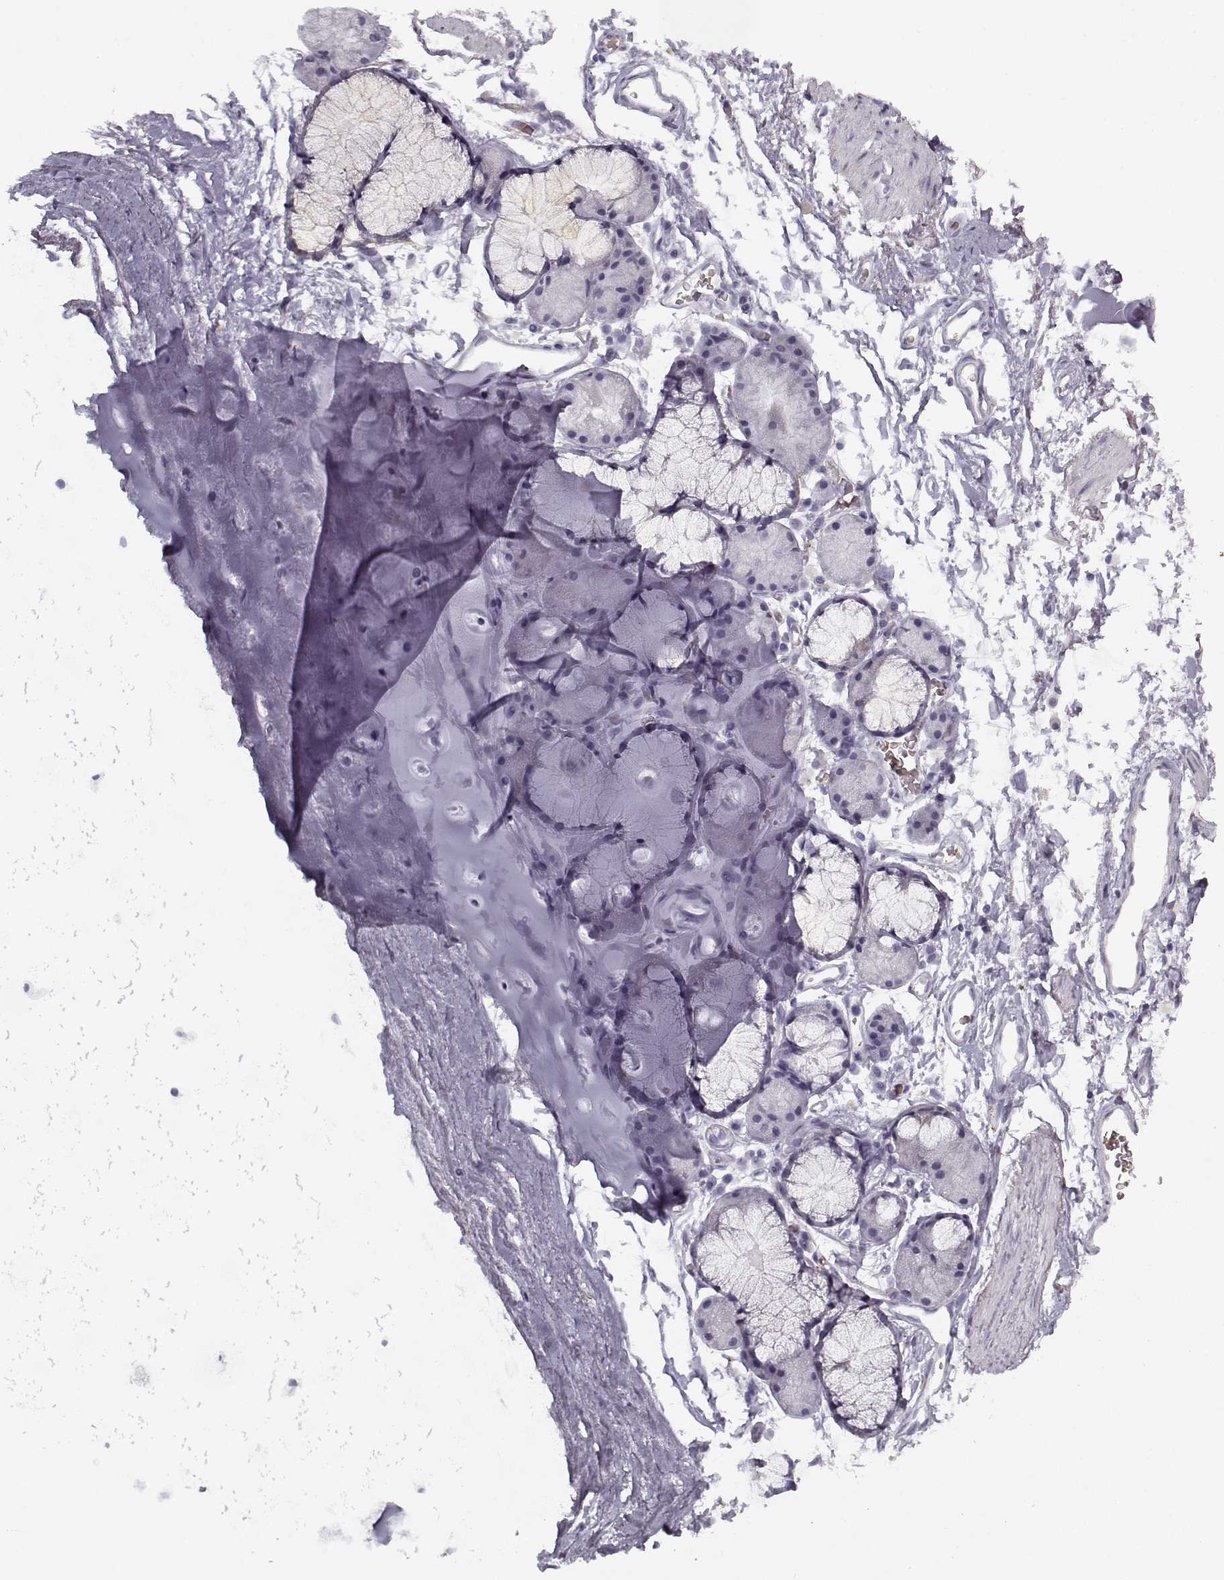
{"staining": {"intensity": "negative", "quantity": "none", "location": "none"}, "tissue": "soft tissue", "cell_type": "Chondrocytes", "image_type": "normal", "snomed": [{"axis": "morphology", "description": "Normal tissue, NOS"}, {"axis": "topography", "description": "Cartilage tissue"}, {"axis": "topography", "description": "Bronchus"}], "caption": "Chondrocytes show no significant protein staining in unremarkable soft tissue.", "gene": "SNCA", "patient": {"sex": "female", "age": 79}}